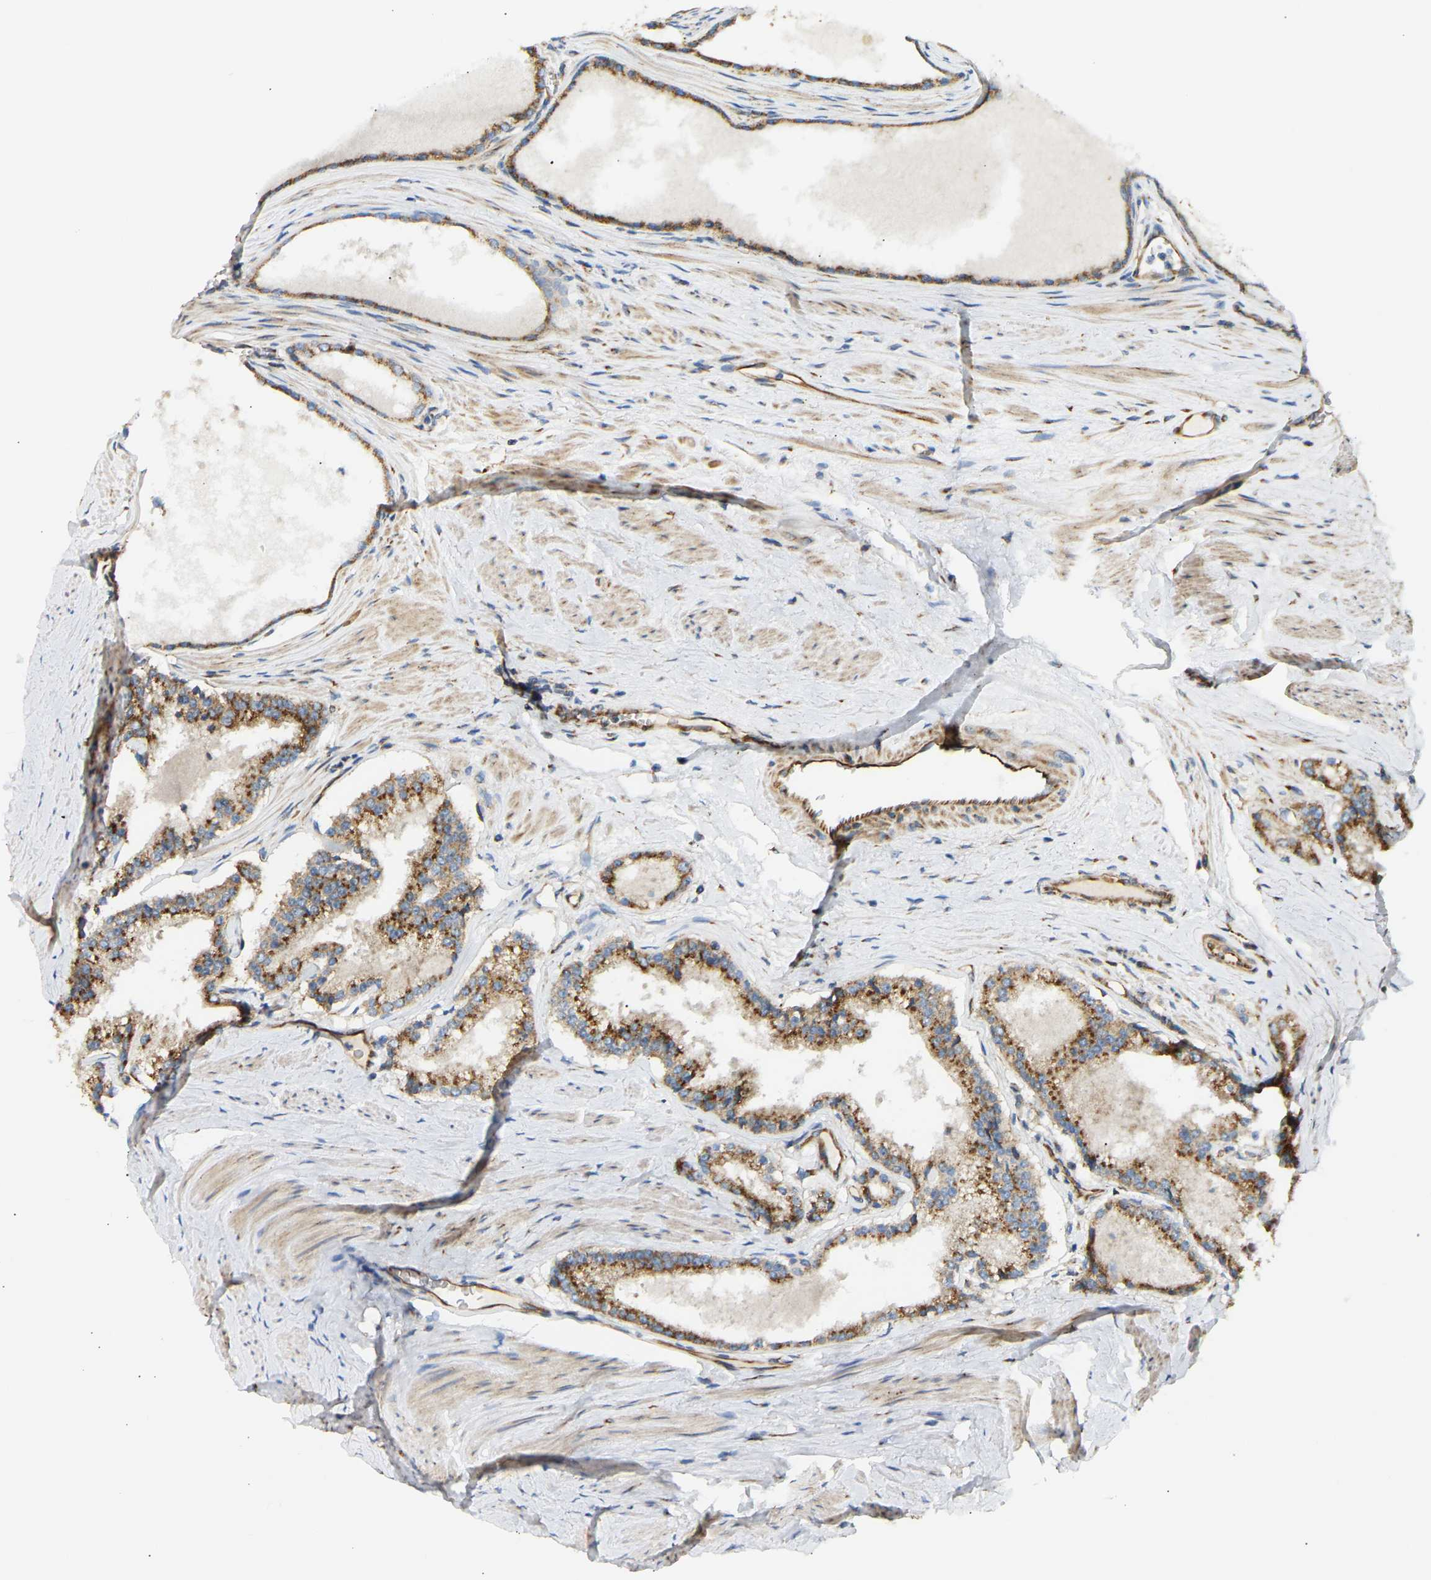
{"staining": {"intensity": "strong", "quantity": ">75%", "location": "cytoplasmic/membranous"}, "tissue": "prostate cancer", "cell_type": "Tumor cells", "image_type": "cancer", "snomed": [{"axis": "morphology", "description": "Adenocarcinoma, Low grade"}, {"axis": "topography", "description": "Prostate"}], "caption": "Protein analysis of prostate cancer tissue exhibits strong cytoplasmic/membranous staining in about >75% of tumor cells.", "gene": "YIPF2", "patient": {"sex": "male", "age": 70}}